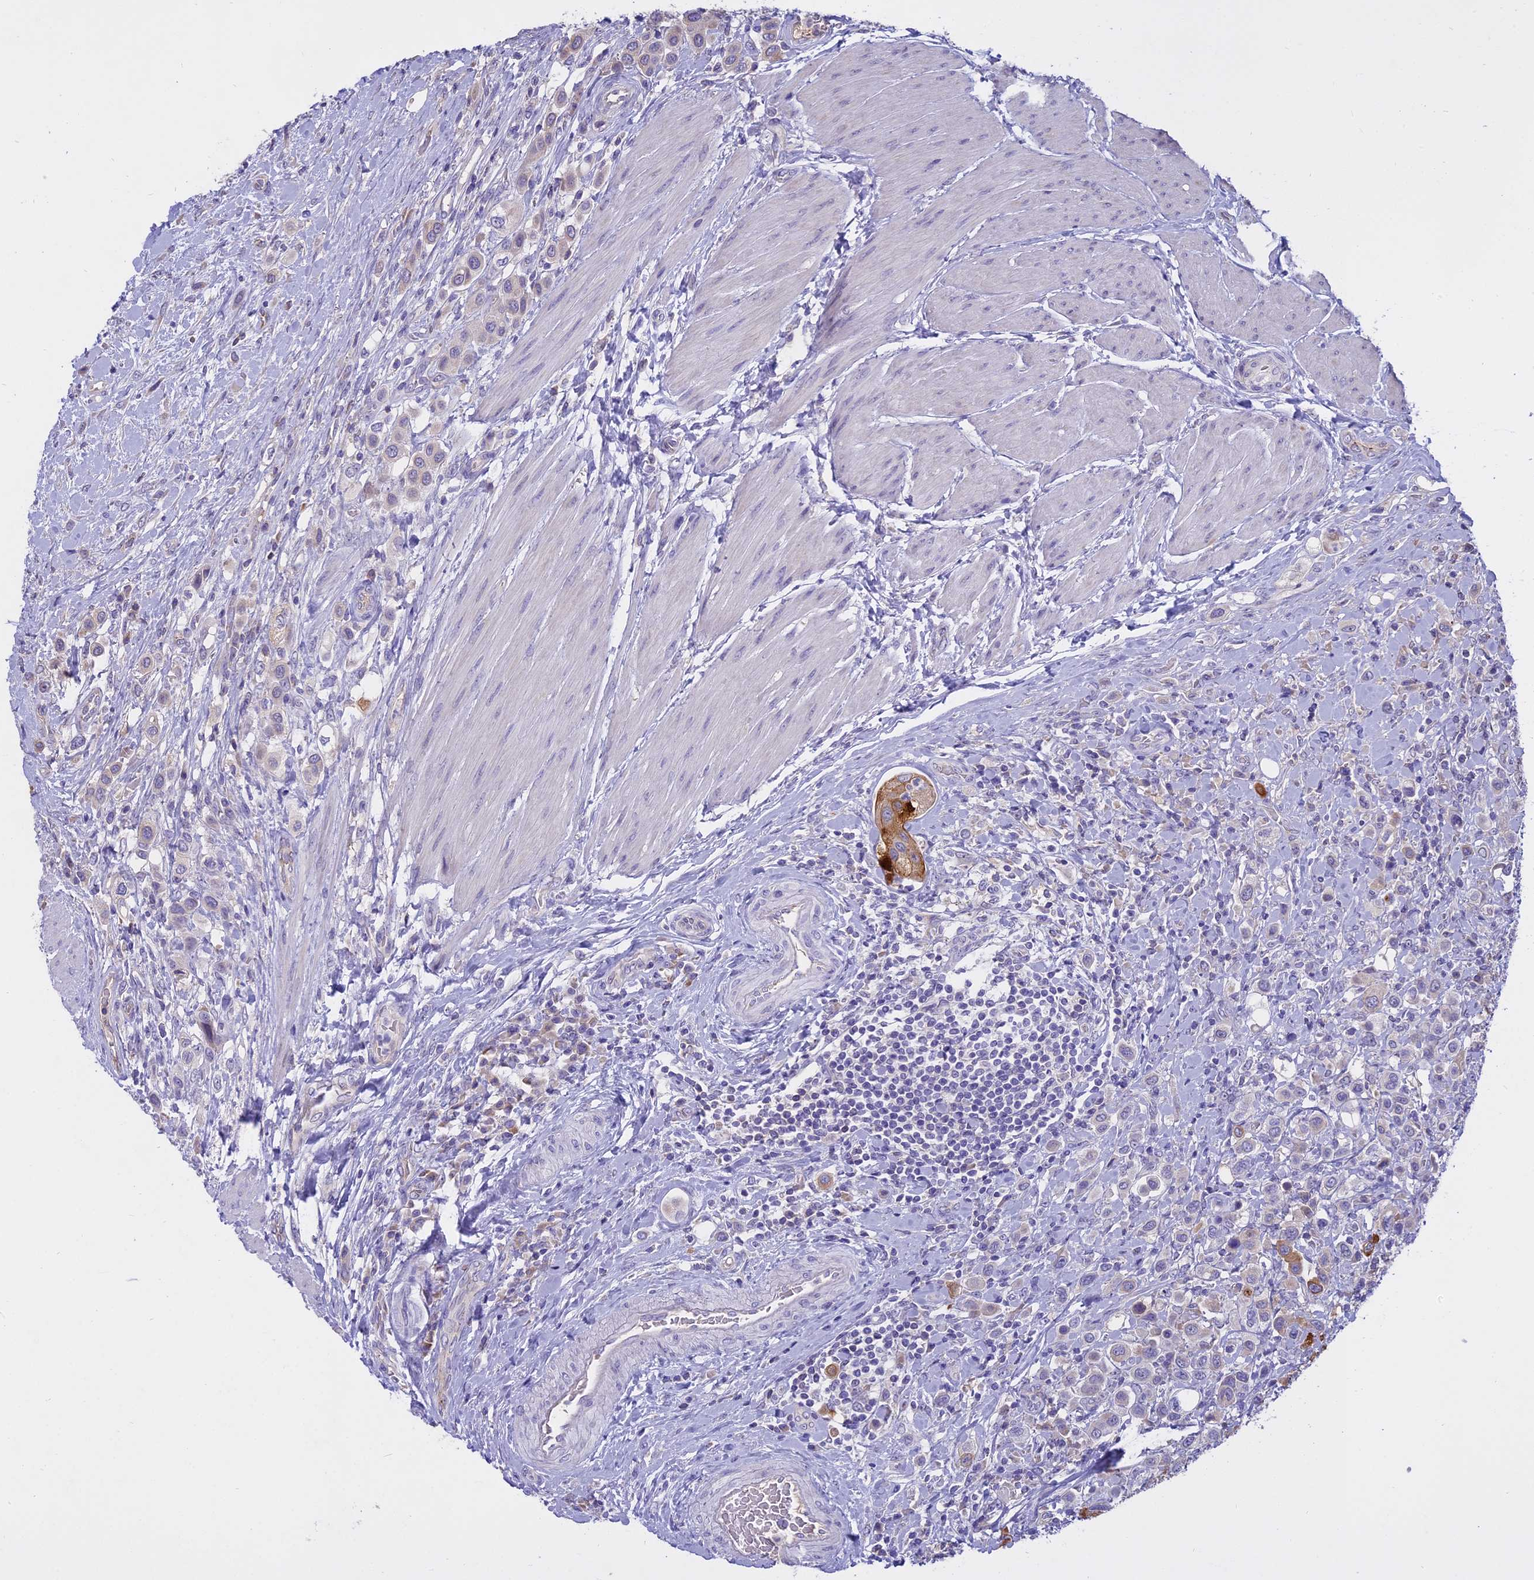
{"staining": {"intensity": "weak", "quantity": "<25%", "location": "cytoplasmic/membranous"}, "tissue": "urothelial cancer", "cell_type": "Tumor cells", "image_type": "cancer", "snomed": [{"axis": "morphology", "description": "Urothelial carcinoma, High grade"}, {"axis": "topography", "description": "Urinary bladder"}], "caption": "A high-resolution image shows IHC staining of high-grade urothelial carcinoma, which reveals no significant staining in tumor cells.", "gene": "WFDC2", "patient": {"sex": "male", "age": 50}}